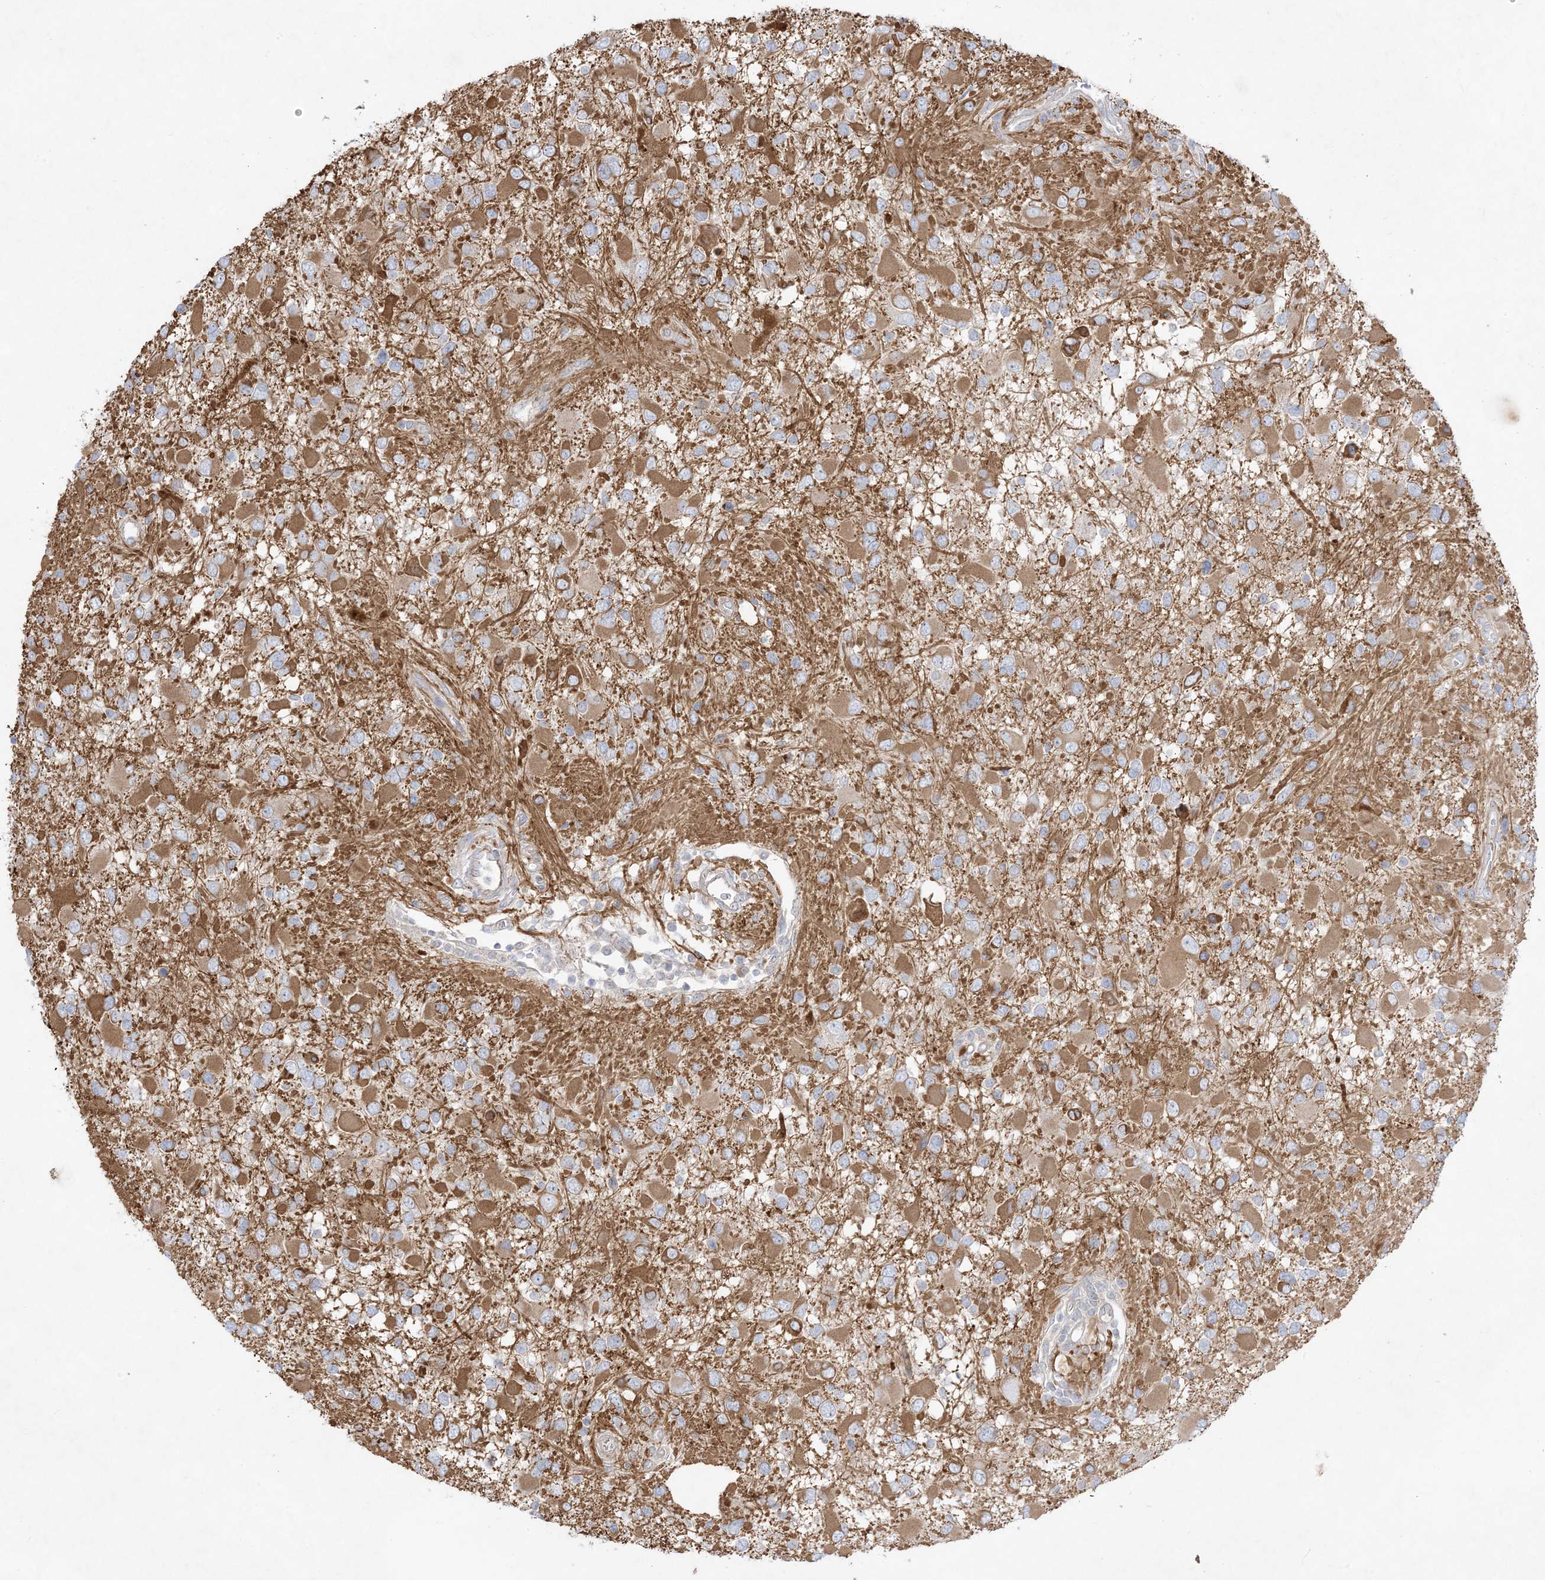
{"staining": {"intensity": "moderate", "quantity": "<25%", "location": "cytoplasmic/membranous"}, "tissue": "glioma", "cell_type": "Tumor cells", "image_type": "cancer", "snomed": [{"axis": "morphology", "description": "Glioma, malignant, High grade"}, {"axis": "topography", "description": "Brain"}], "caption": "A brown stain labels moderate cytoplasmic/membranous expression of a protein in human glioma tumor cells.", "gene": "PLEKHA3", "patient": {"sex": "male", "age": 53}}